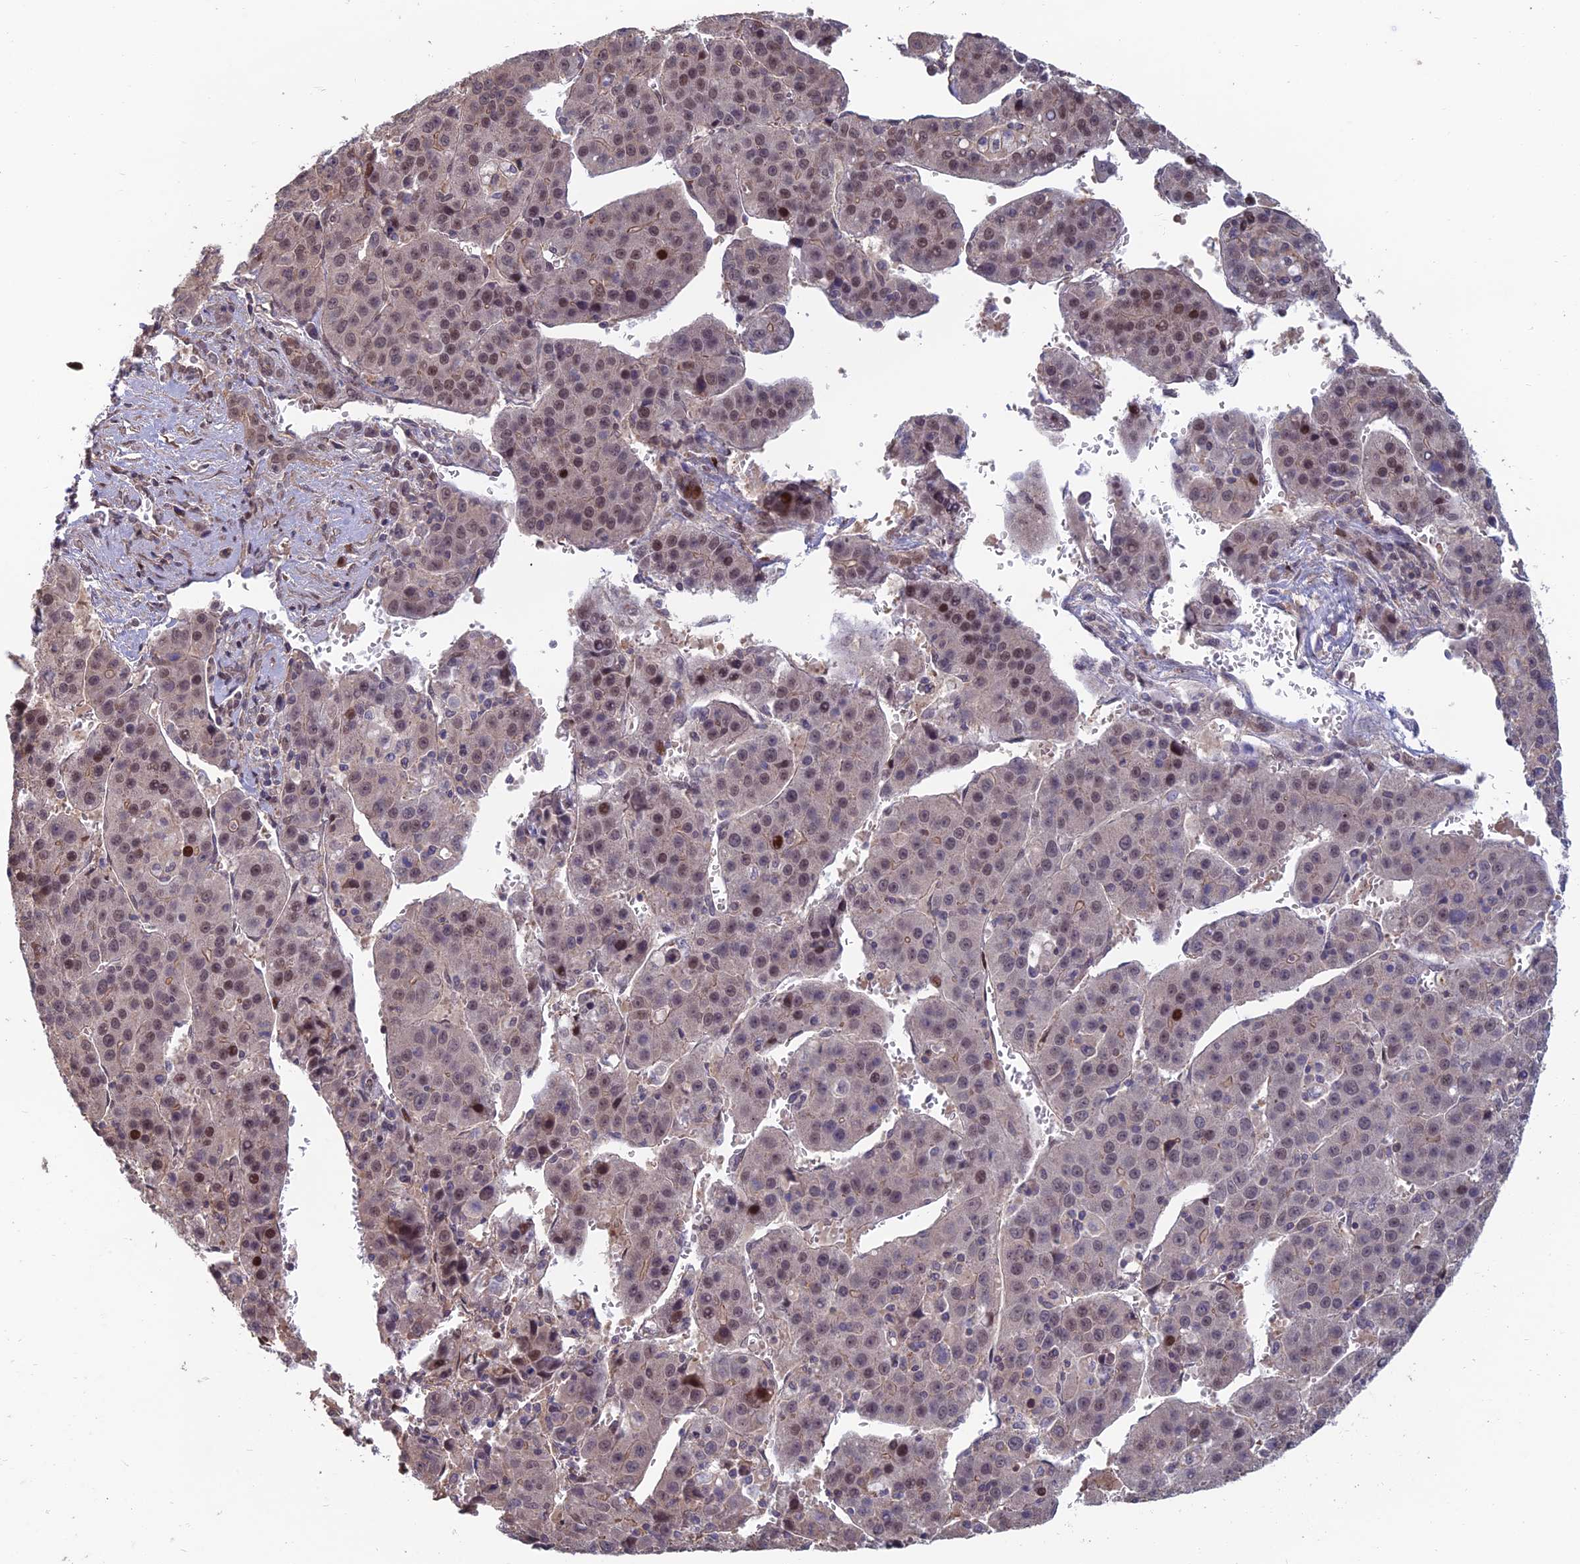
{"staining": {"intensity": "moderate", "quantity": "<25%", "location": "nuclear"}, "tissue": "liver cancer", "cell_type": "Tumor cells", "image_type": "cancer", "snomed": [{"axis": "morphology", "description": "Carcinoma, Hepatocellular, NOS"}, {"axis": "topography", "description": "Liver"}], "caption": "Protein staining displays moderate nuclear expression in approximately <25% of tumor cells in liver cancer (hepatocellular carcinoma).", "gene": "CCDC183", "patient": {"sex": "female", "age": 53}}